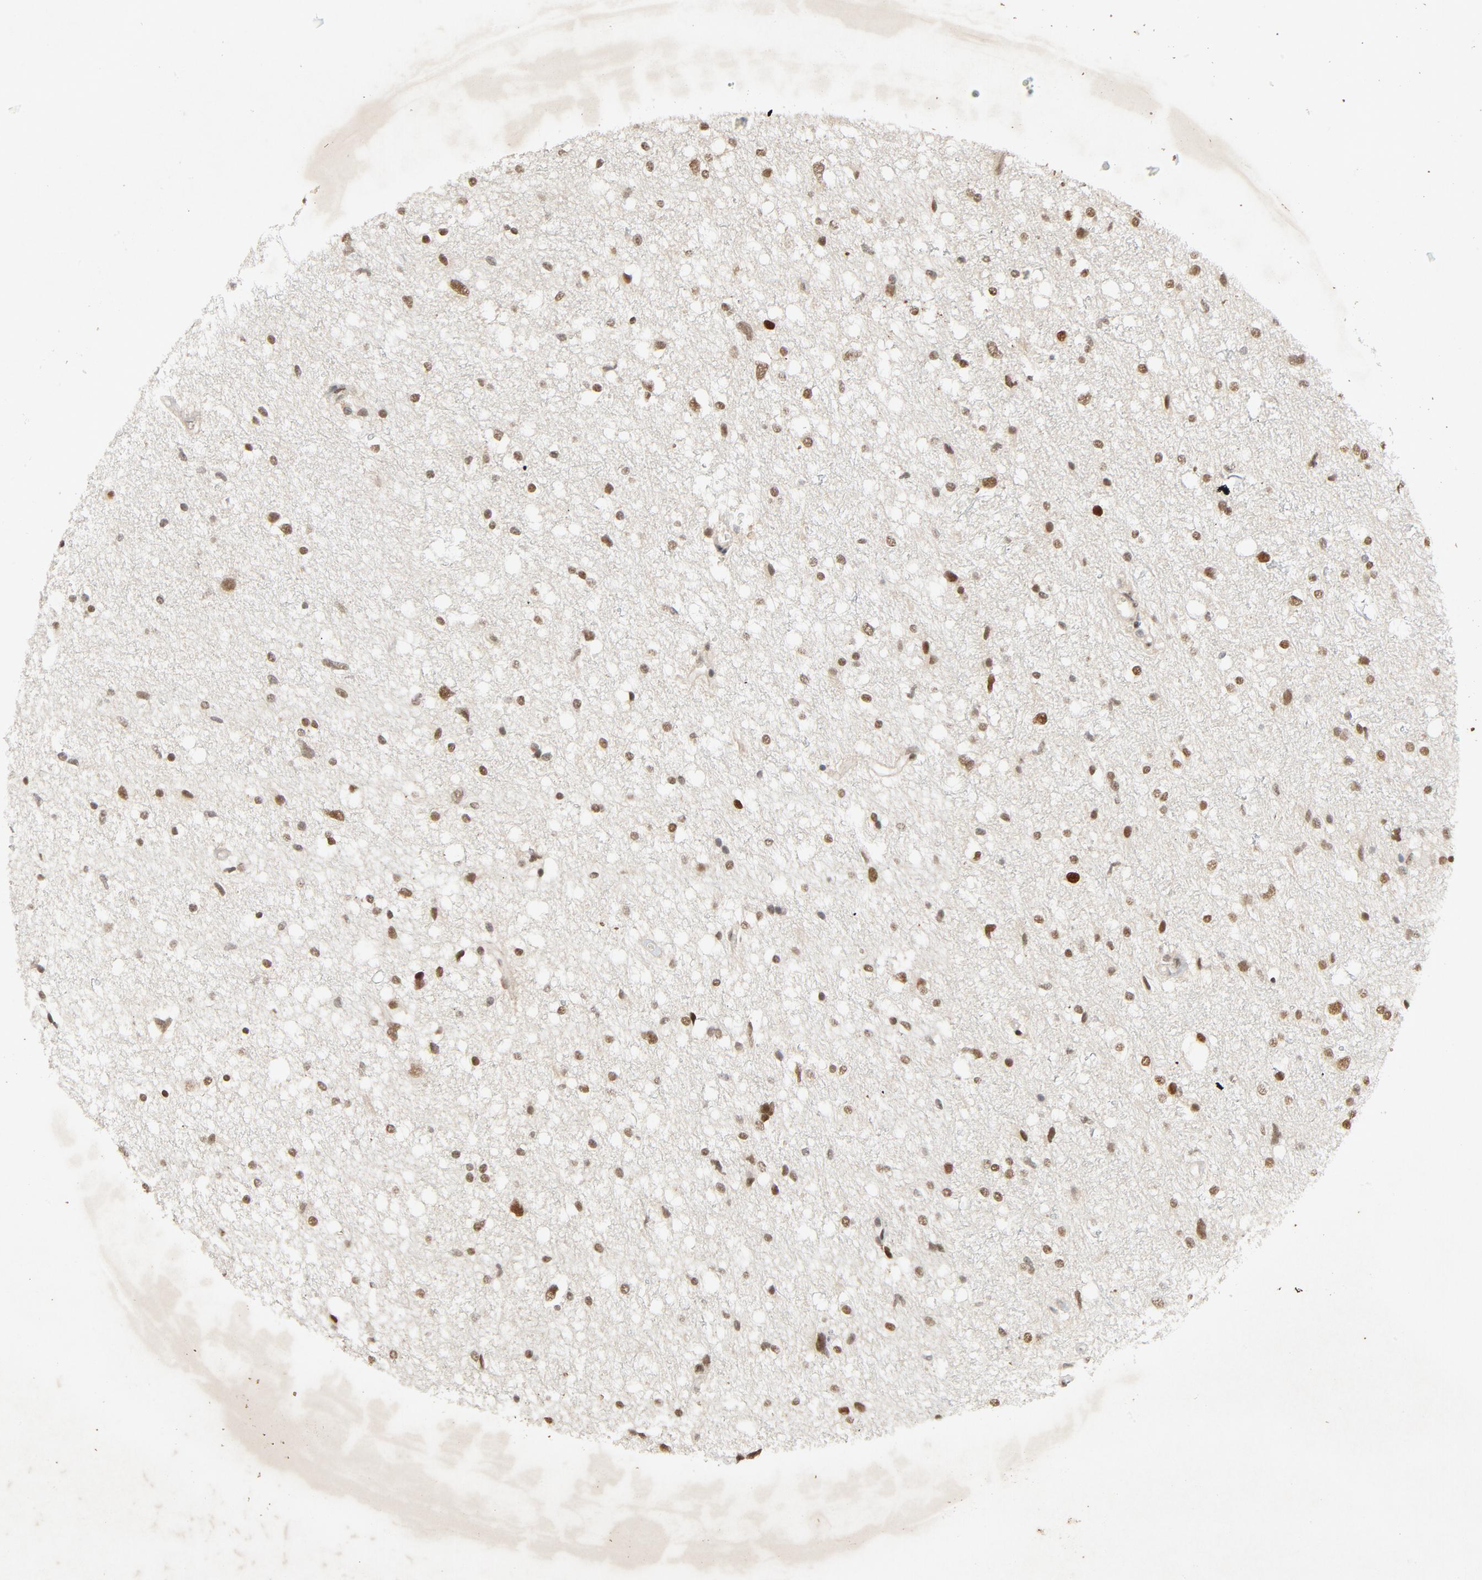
{"staining": {"intensity": "moderate", "quantity": ">75%", "location": "nuclear"}, "tissue": "glioma", "cell_type": "Tumor cells", "image_type": "cancer", "snomed": [{"axis": "morphology", "description": "Glioma, malignant, High grade"}, {"axis": "topography", "description": "Brain"}], "caption": "This is an image of immunohistochemistry (IHC) staining of glioma, which shows moderate positivity in the nuclear of tumor cells.", "gene": "SMARCD1", "patient": {"sex": "female", "age": 59}}